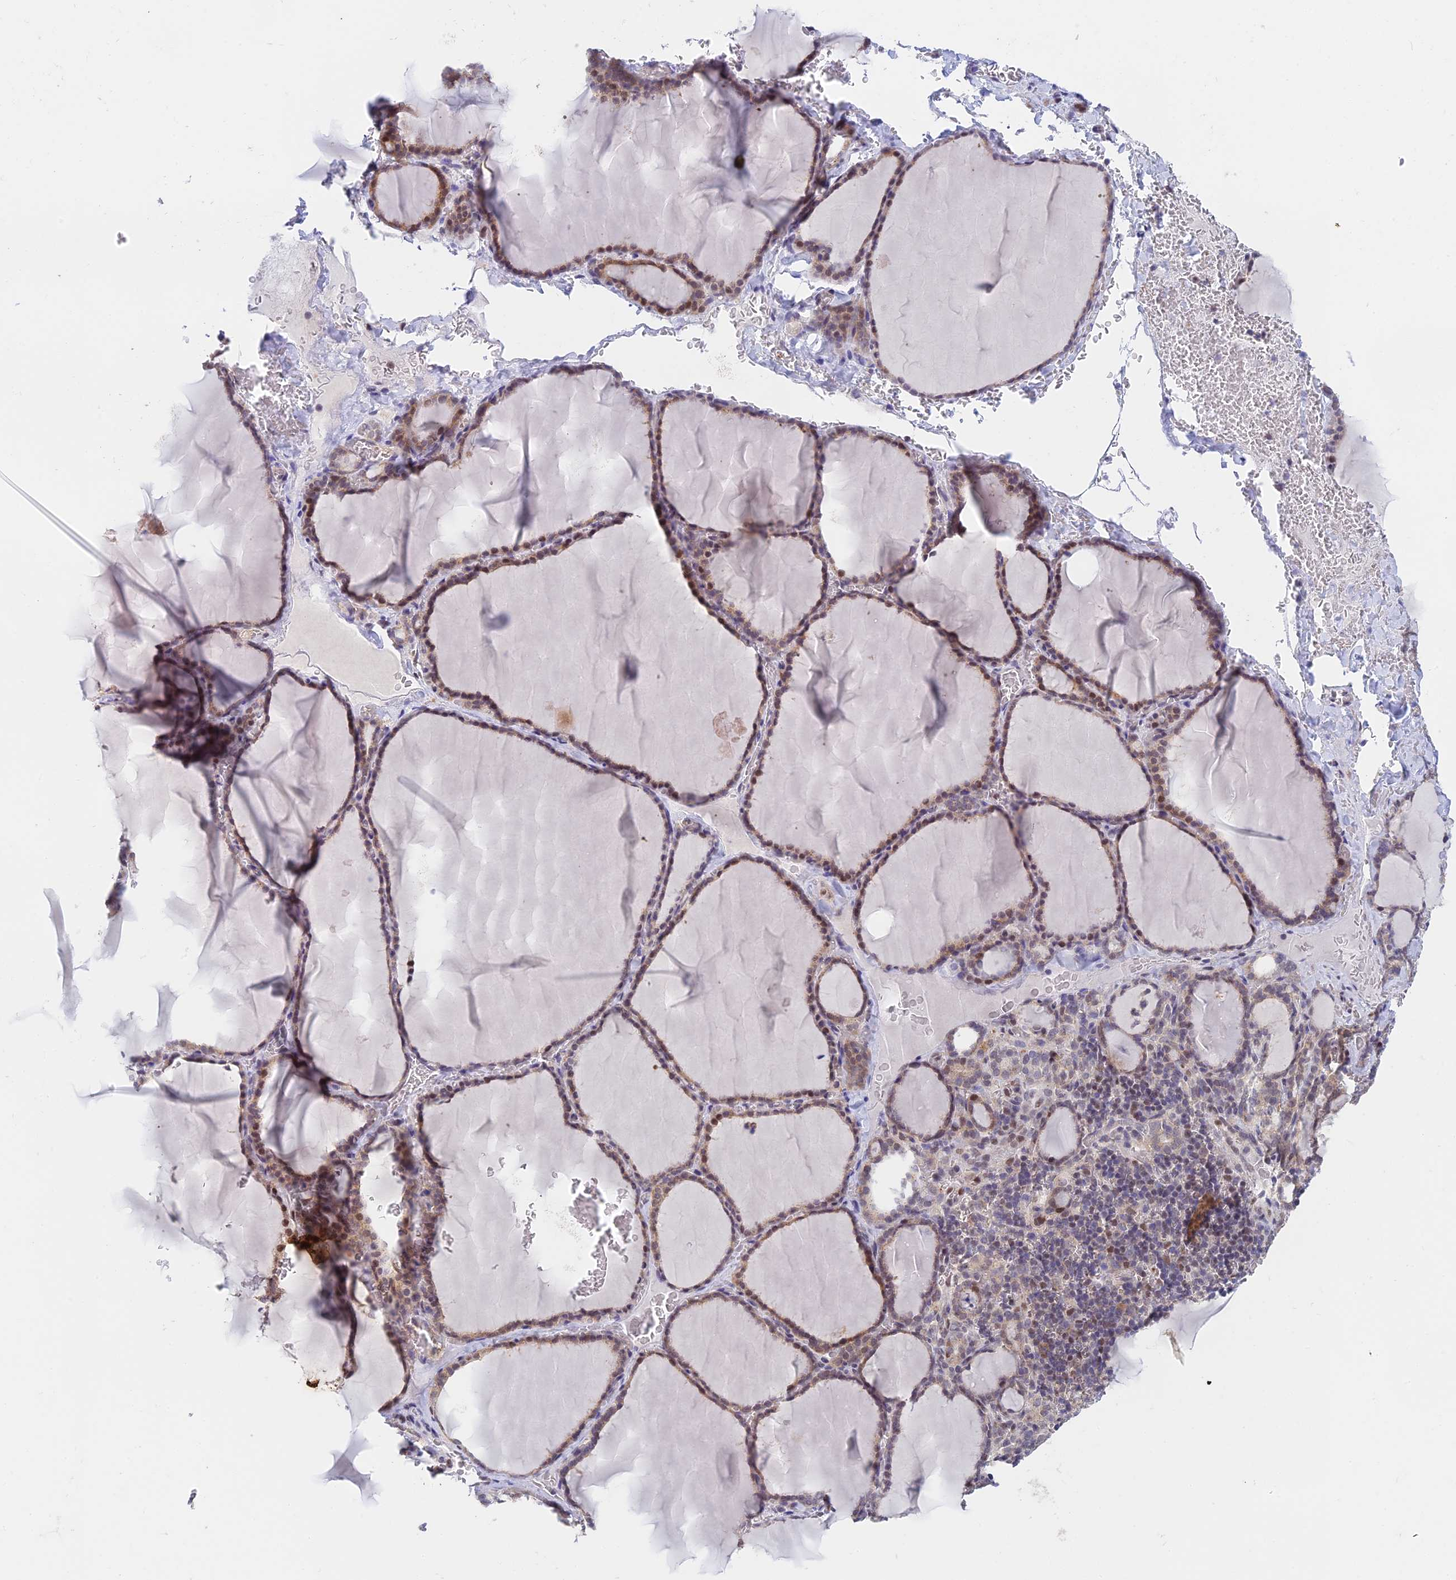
{"staining": {"intensity": "moderate", "quantity": ">75%", "location": "cytoplasmic/membranous,nuclear"}, "tissue": "thyroid gland", "cell_type": "Glandular cells", "image_type": "normal", "snomed": [{"axis": "morphology", "description": "Normal tissue, NOS"}, {"axis": "topography", "description": "Thyroid gland"}], "caption": "A brown stain labels moderate cytoplasmic/membranous,nuclear positivity of a protein in glandular cells of benign thyroid gland. (IHC, brightfield microscopy, high magnification).", "gene": "MRPL17", "patient": {"sex": "female", "age": 39}}